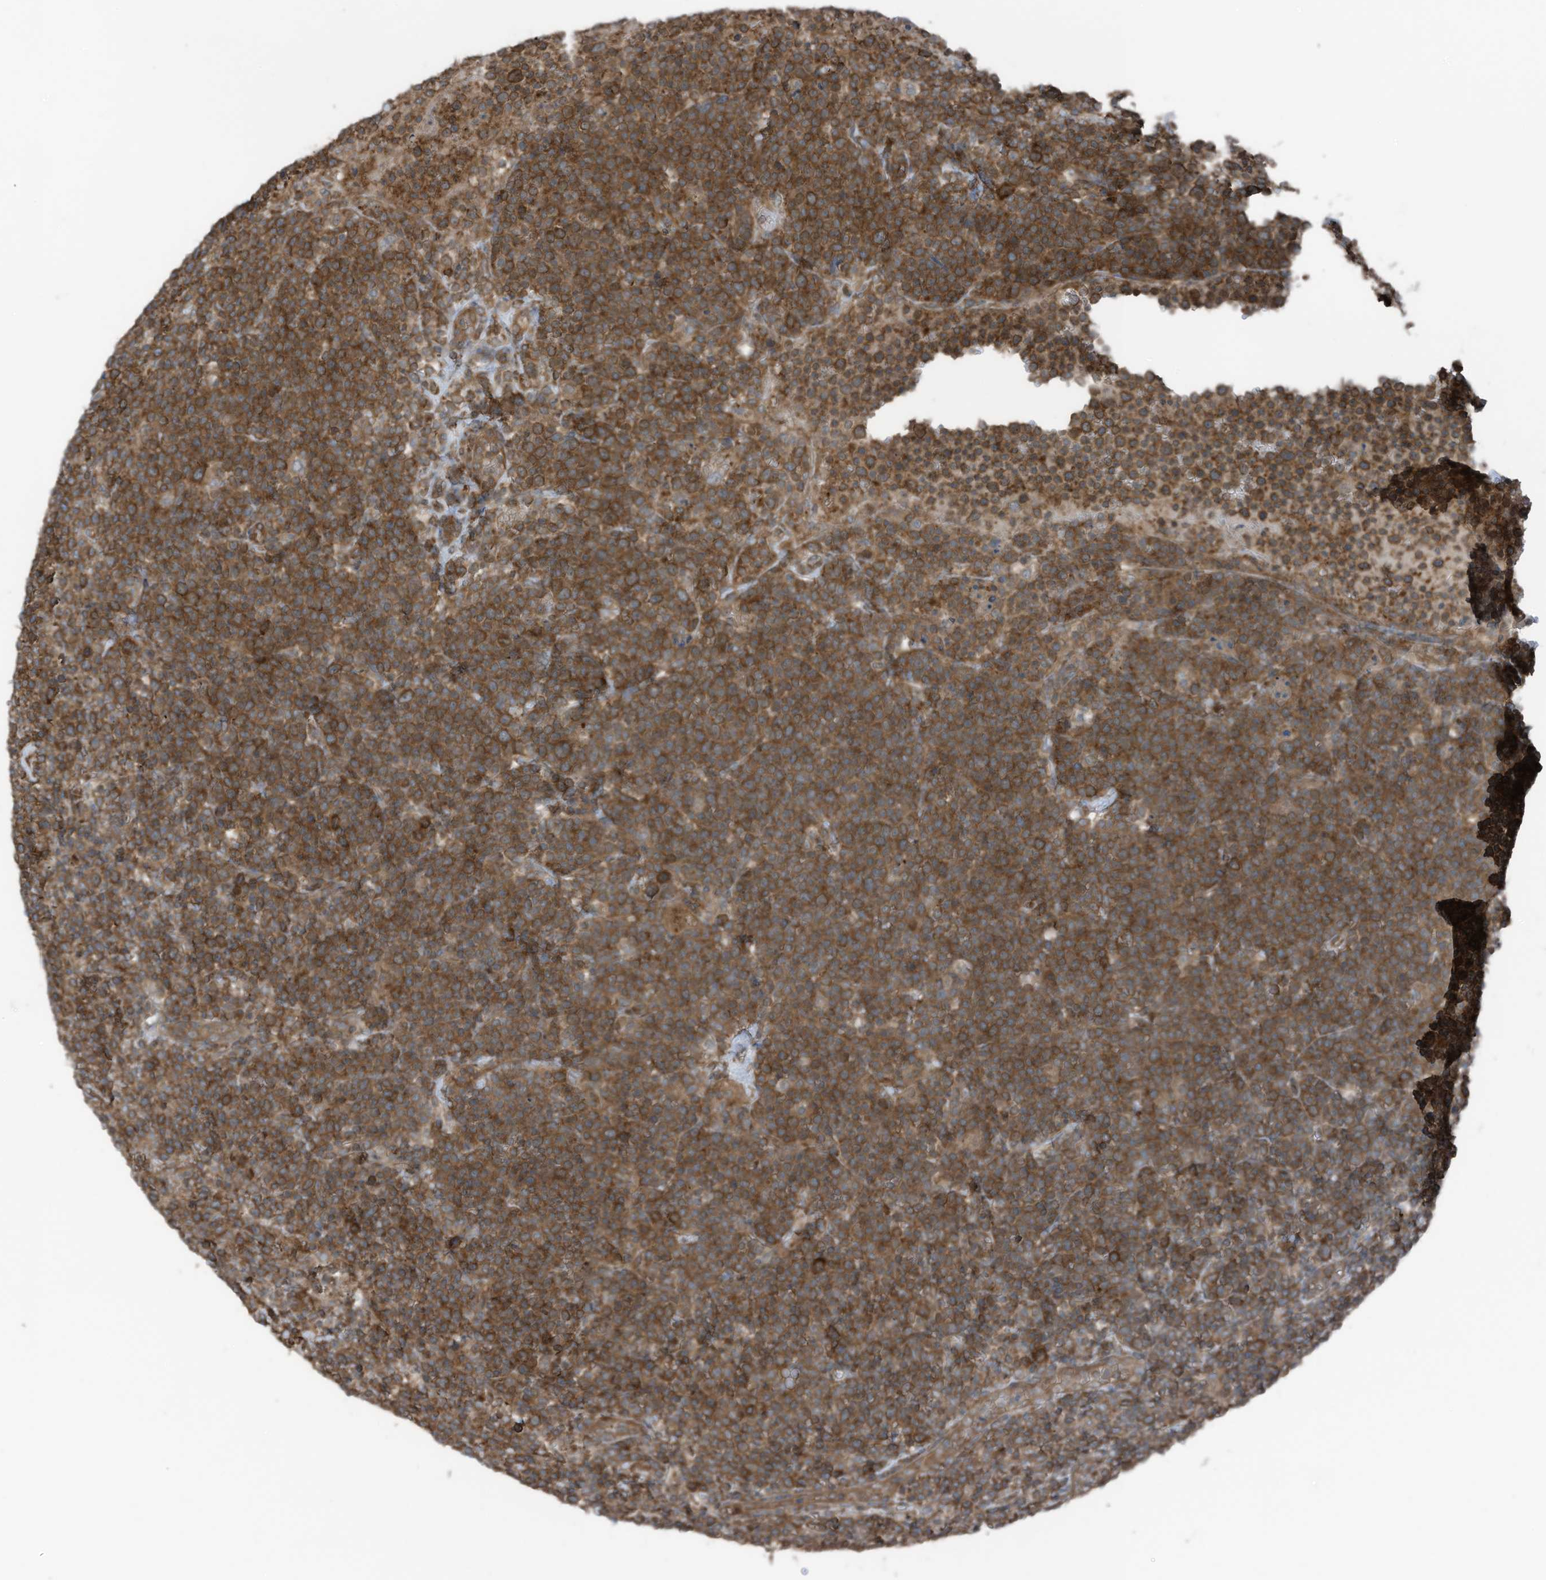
{"staining": {"intensity": "strong", "quantity": ">75%", "location": "cytoplasmic/membranous"}, "tissue": "lymphoma", "cell_type": "Tumor cells", "image_type": "cancer", "snomed": [{"axis": "morphology", "description": "Malignant lymphoma, non-Hodgkin's type, High grade"}, {"axis": "topography", "description": "Lymph node"}], "caption": "Malignant lymphoma, non-Hodgkin's type (high-grade) stained for a protein reveals strong cytoplasmic/membranous positivity in tumor cells.", "gene": "TXNDC9", "patient": {"sex": "male", "age": 61}}